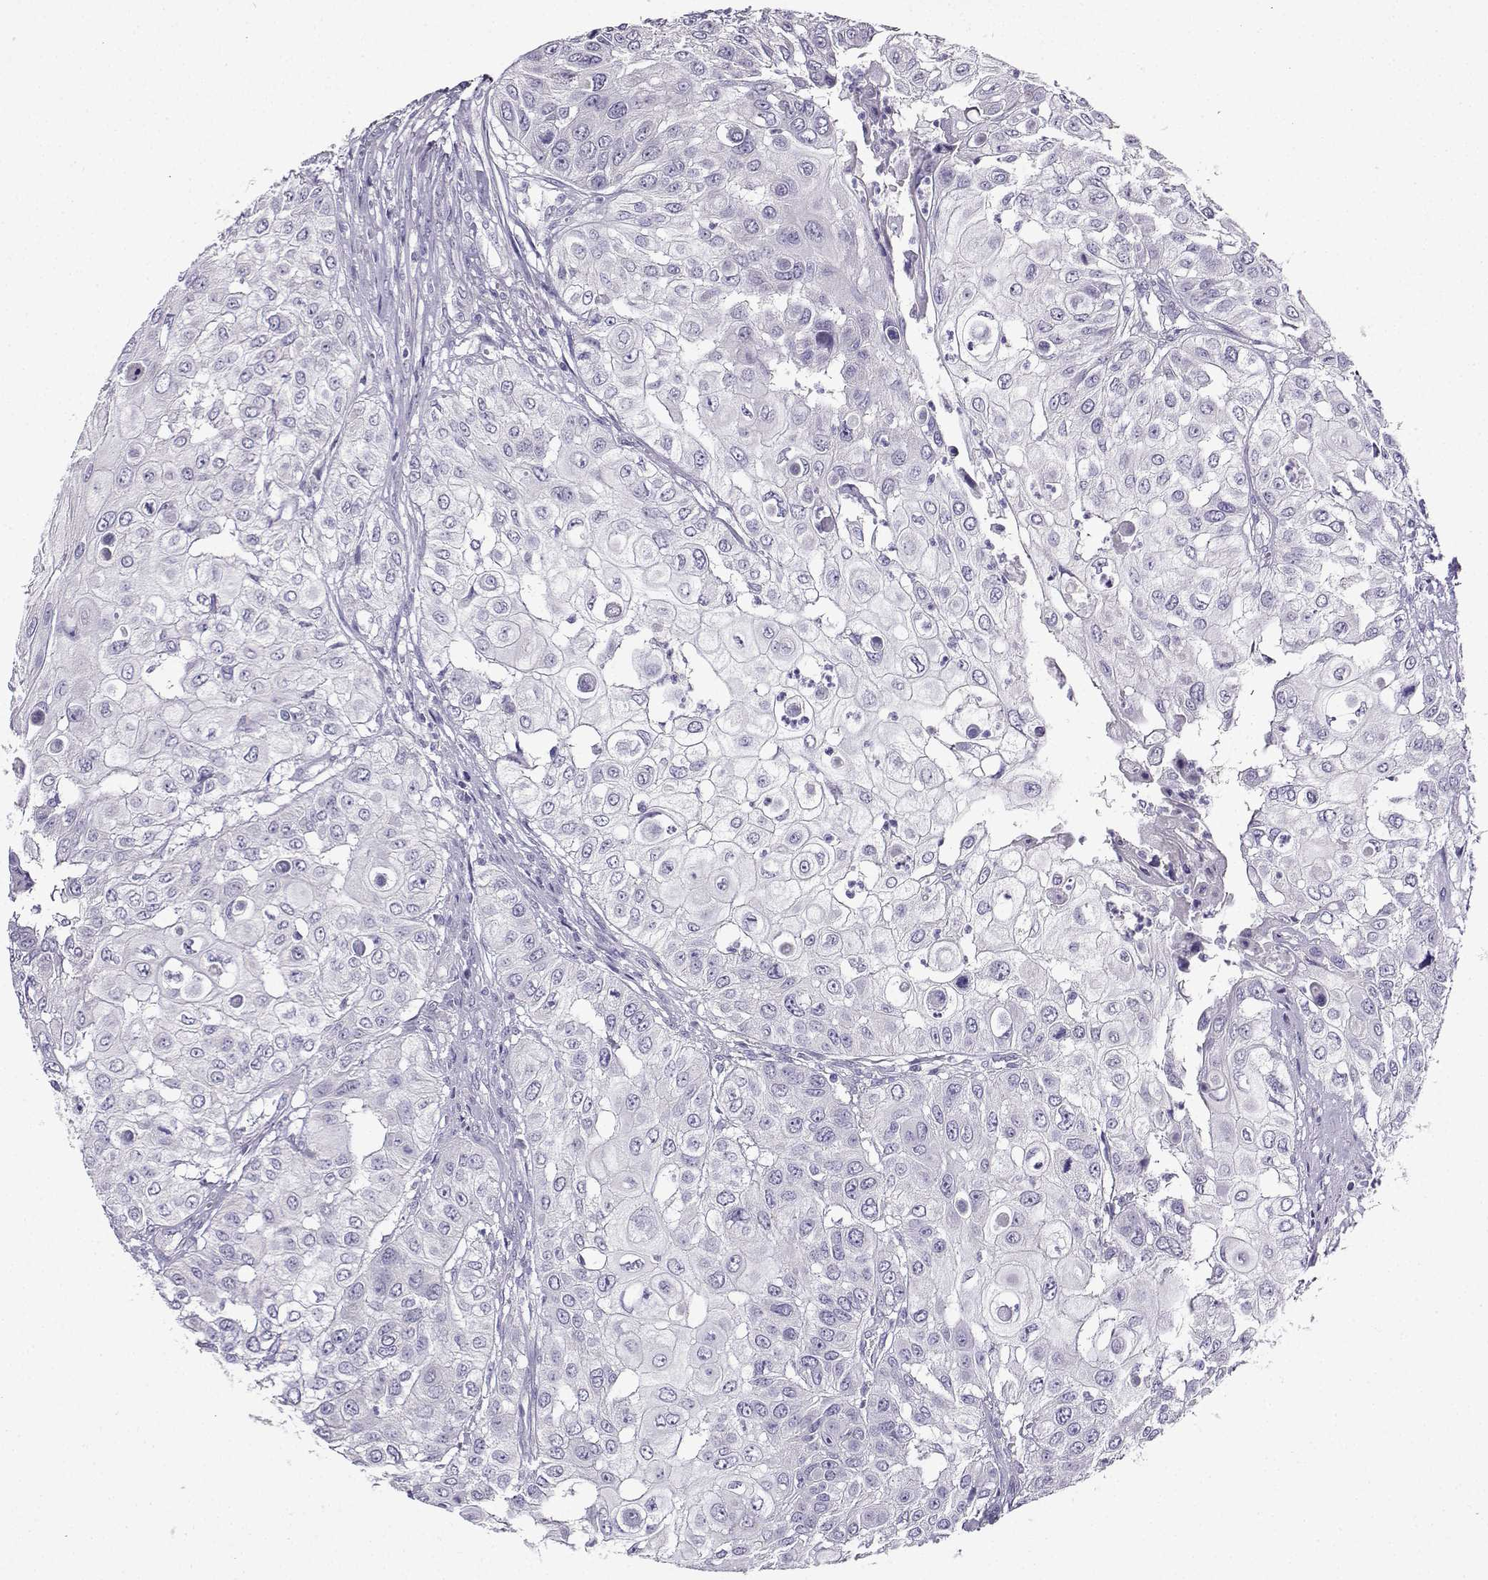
{"staining": {"intensity": "negative", "quantity": "none", "location": "none"}, "tissue": "urothelial cancer", "cell_type": "Tumor cells", "image_type": "cancer", "snomed": [{"axis": "morphology", "description": "Urothelial carcinoma, High grade"}, {"axis": "topography", "description": "Urinary bladder"}], "caption": "Tumor cells are negative for brown protein staining in urothelial carcinoma (high-grade).", "gene": "LINGO1", "patient": {"sex": "female", "age": 79}}